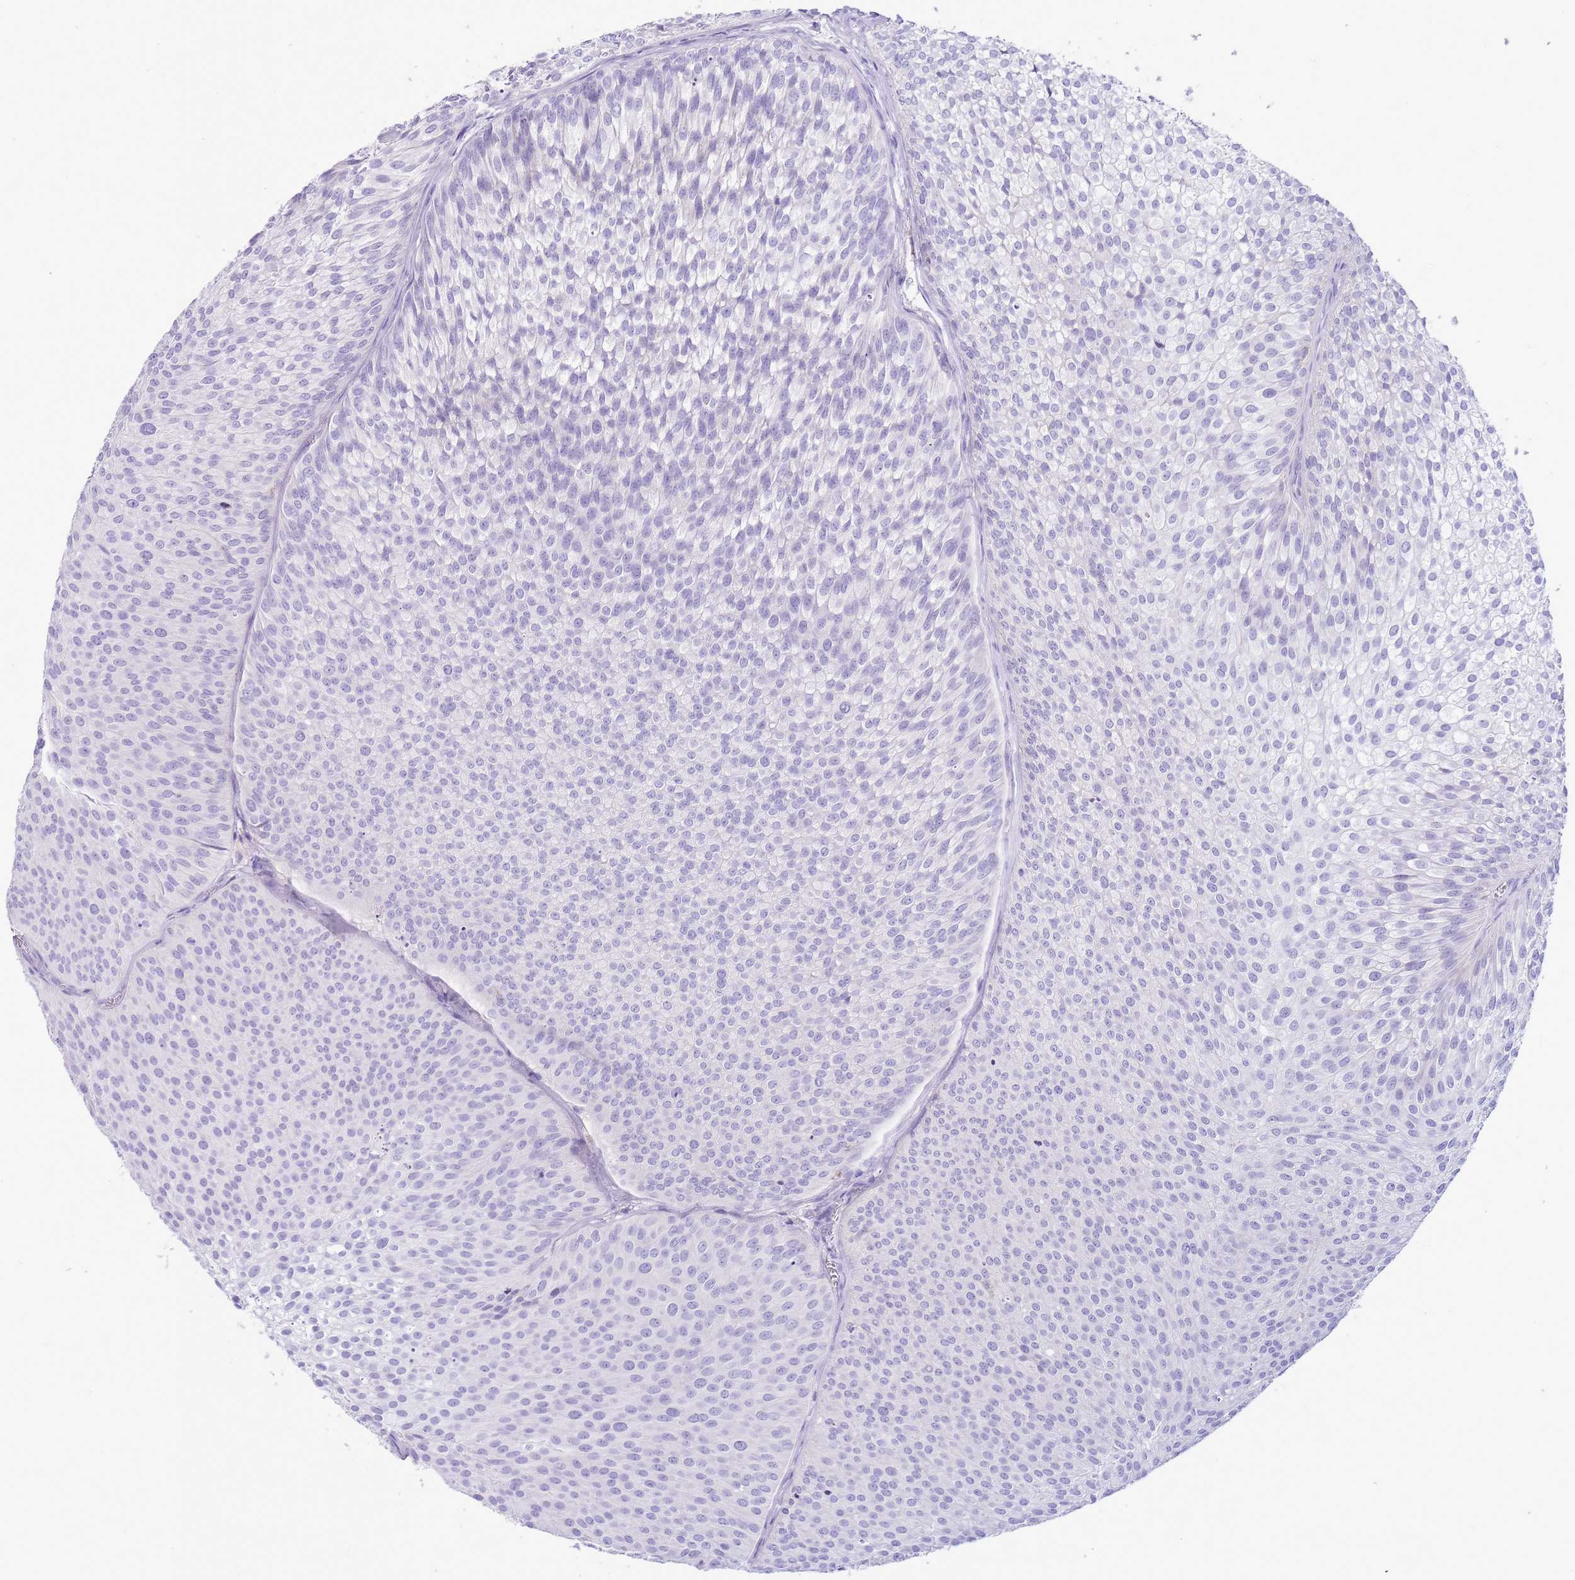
{"staining": {"intensity": "negative", "quantity": "none", "location": "none"}, "tissue": "urothelial cancer", "cell_type": "Tumor cells", "image_type": "cancer", "snomed": [{"axis": "morphology", "description": "Urothelial carcinoma, Low grade"}, {"axis": "topography", "description": "Urinary bladder"}], "caption": "DAB (3,3'-diaminobenzidine) immunohistochemical staining of human urothelial carcinoma (low-grade) exhibits no significant expression in tumor cells. The staining is performed using DAB (3,3'-diaminobenzidine) brown chromogen with nuclei counter-stained in using hematoxylin.", "gene": "ZNF697", "patient": {"sex": "male", "age": 91}}